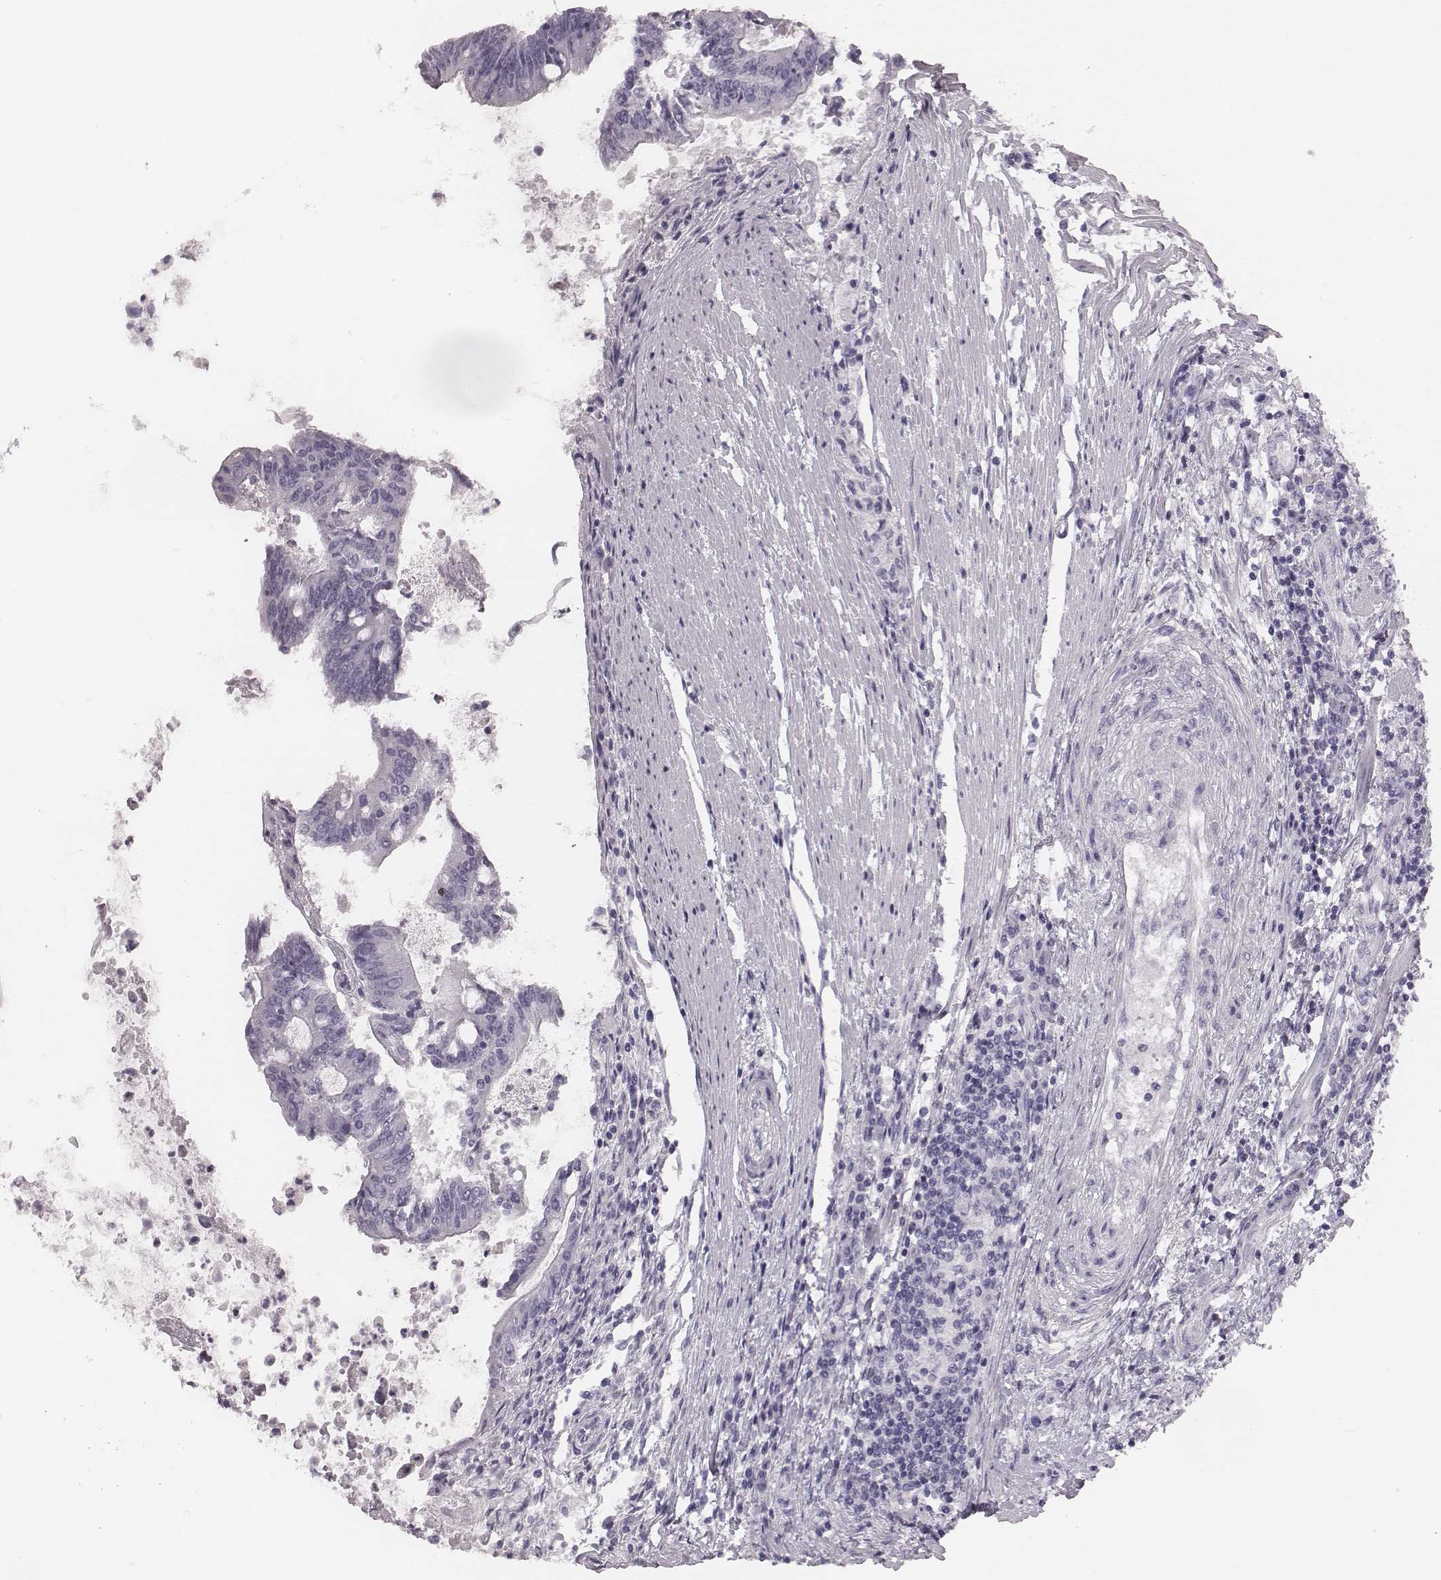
{"staining": {"intensity": "negative", "quantity": "none", "location": "none"}, "tissue": "colorectal cancer", "cell_type": "Tumor cells", "image_type": "cancer", "snomed": [{"axis": "morphology", "description": "Adenocarcinoma, NOS"}, {"axis": "topography", "description": "Colon"}], "caption": "The image exhibits no significant expression in tumor cells of colorectal cancer. (Brightfield microscopy of DAB immunohistochemistry (IHC) at high magnification).", "gene": "CSH1", "patient": {"sex": "female", "age": 70}}